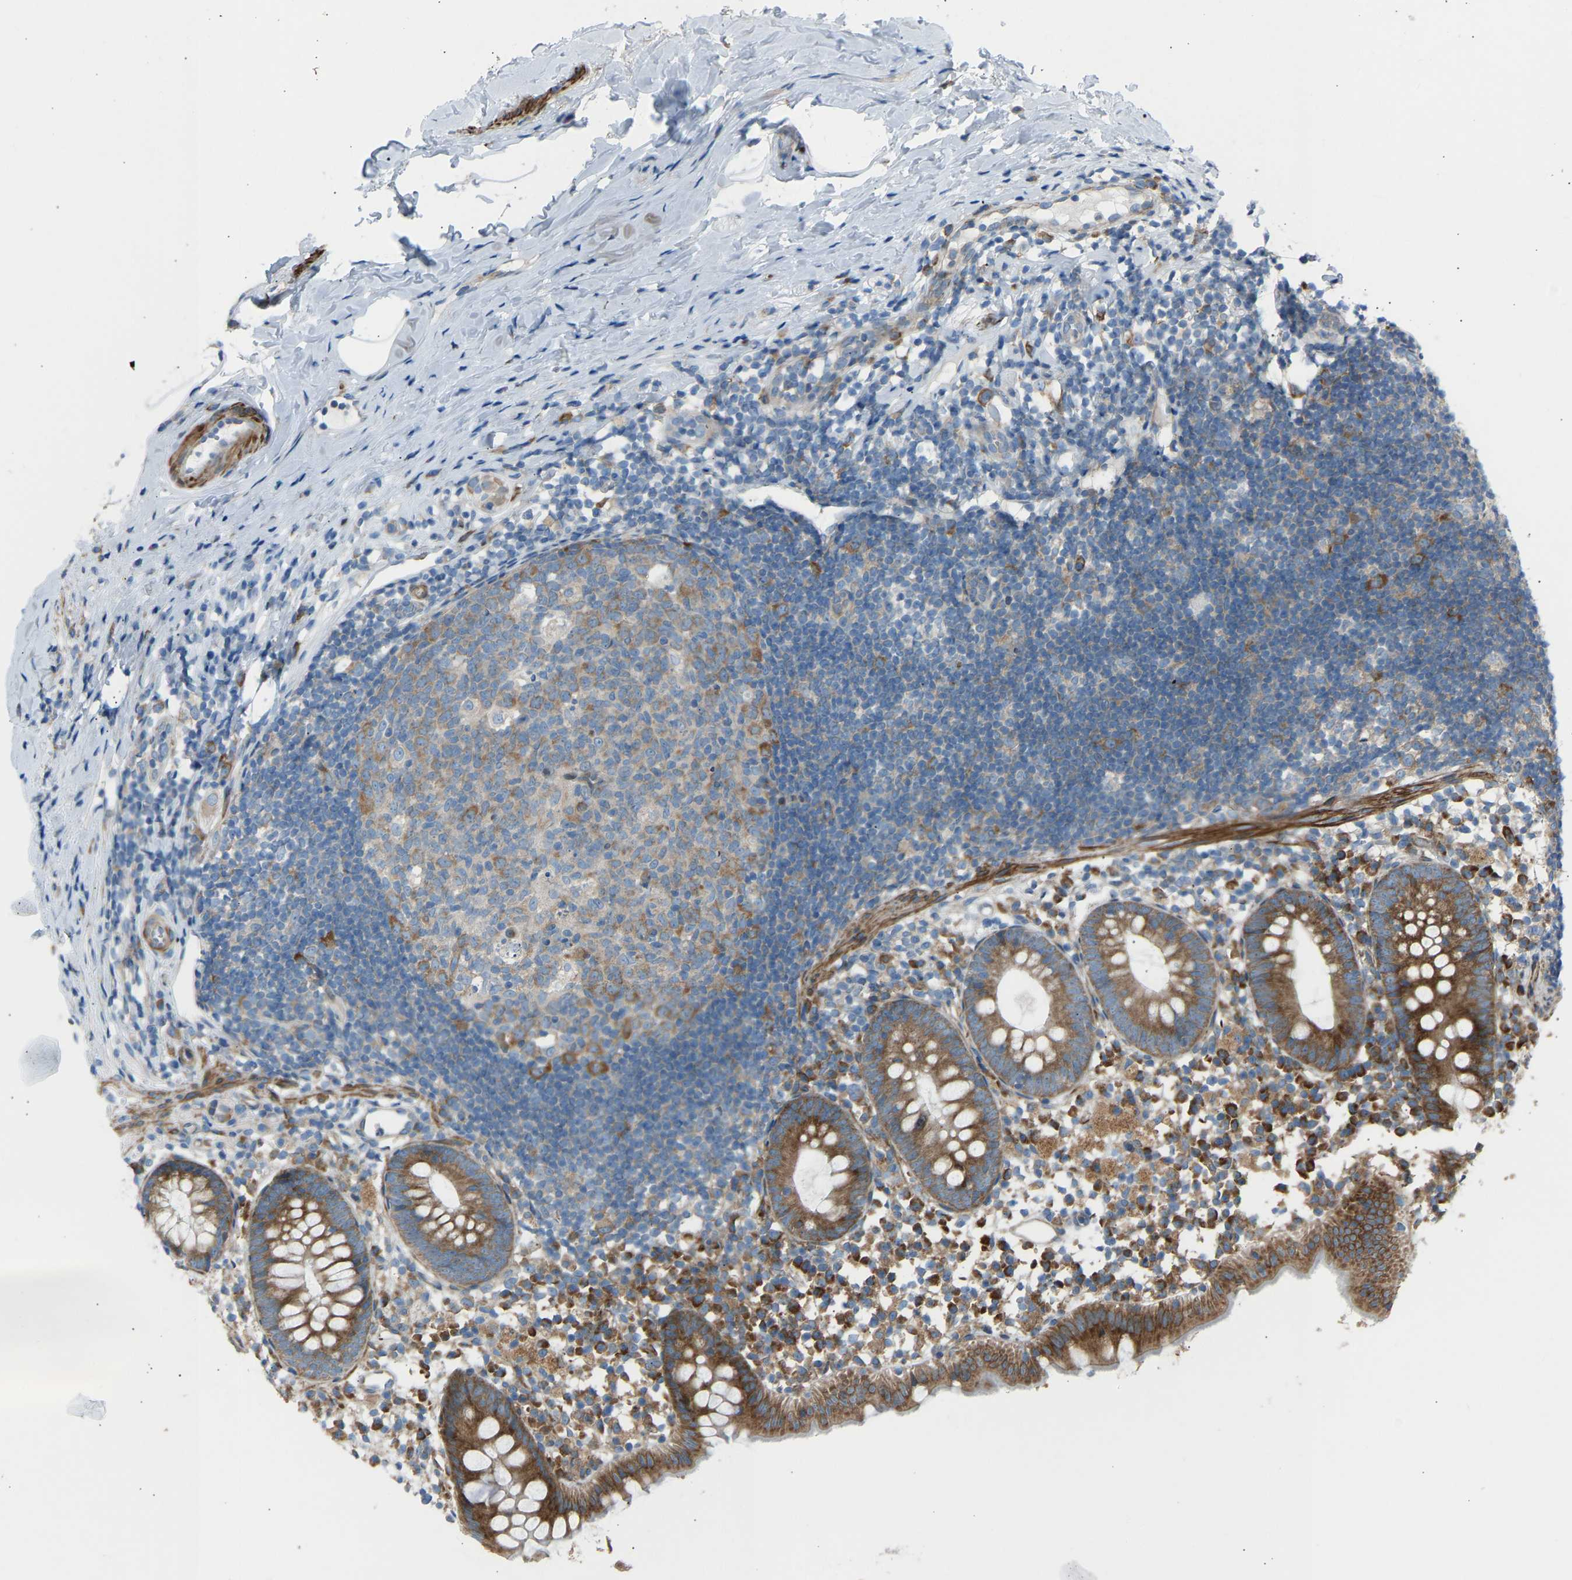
{"staining": {"intensity": "moderate", "quantity": ">75%", "location": "cytoplasmic/membranous"}, "tissue": "appendix", "cell_type": "Glandular cells", "image_type": "normal", "snomed": [{"axis": "morphology", "description": "Normal tissue, NOS"}, {"axis": "topography", "description": "Appendix"}], "caption": "Immunohistochemistry of benign human appendix demonstrates medium levels of moderate cytoplasmic/membranous staining in about >75% of glandular cells. (DAB IHC, brown staining for protein, blue staining for nuclei).", "gene": "VPS41", "patient": {"sex": "female", "age": 20}}